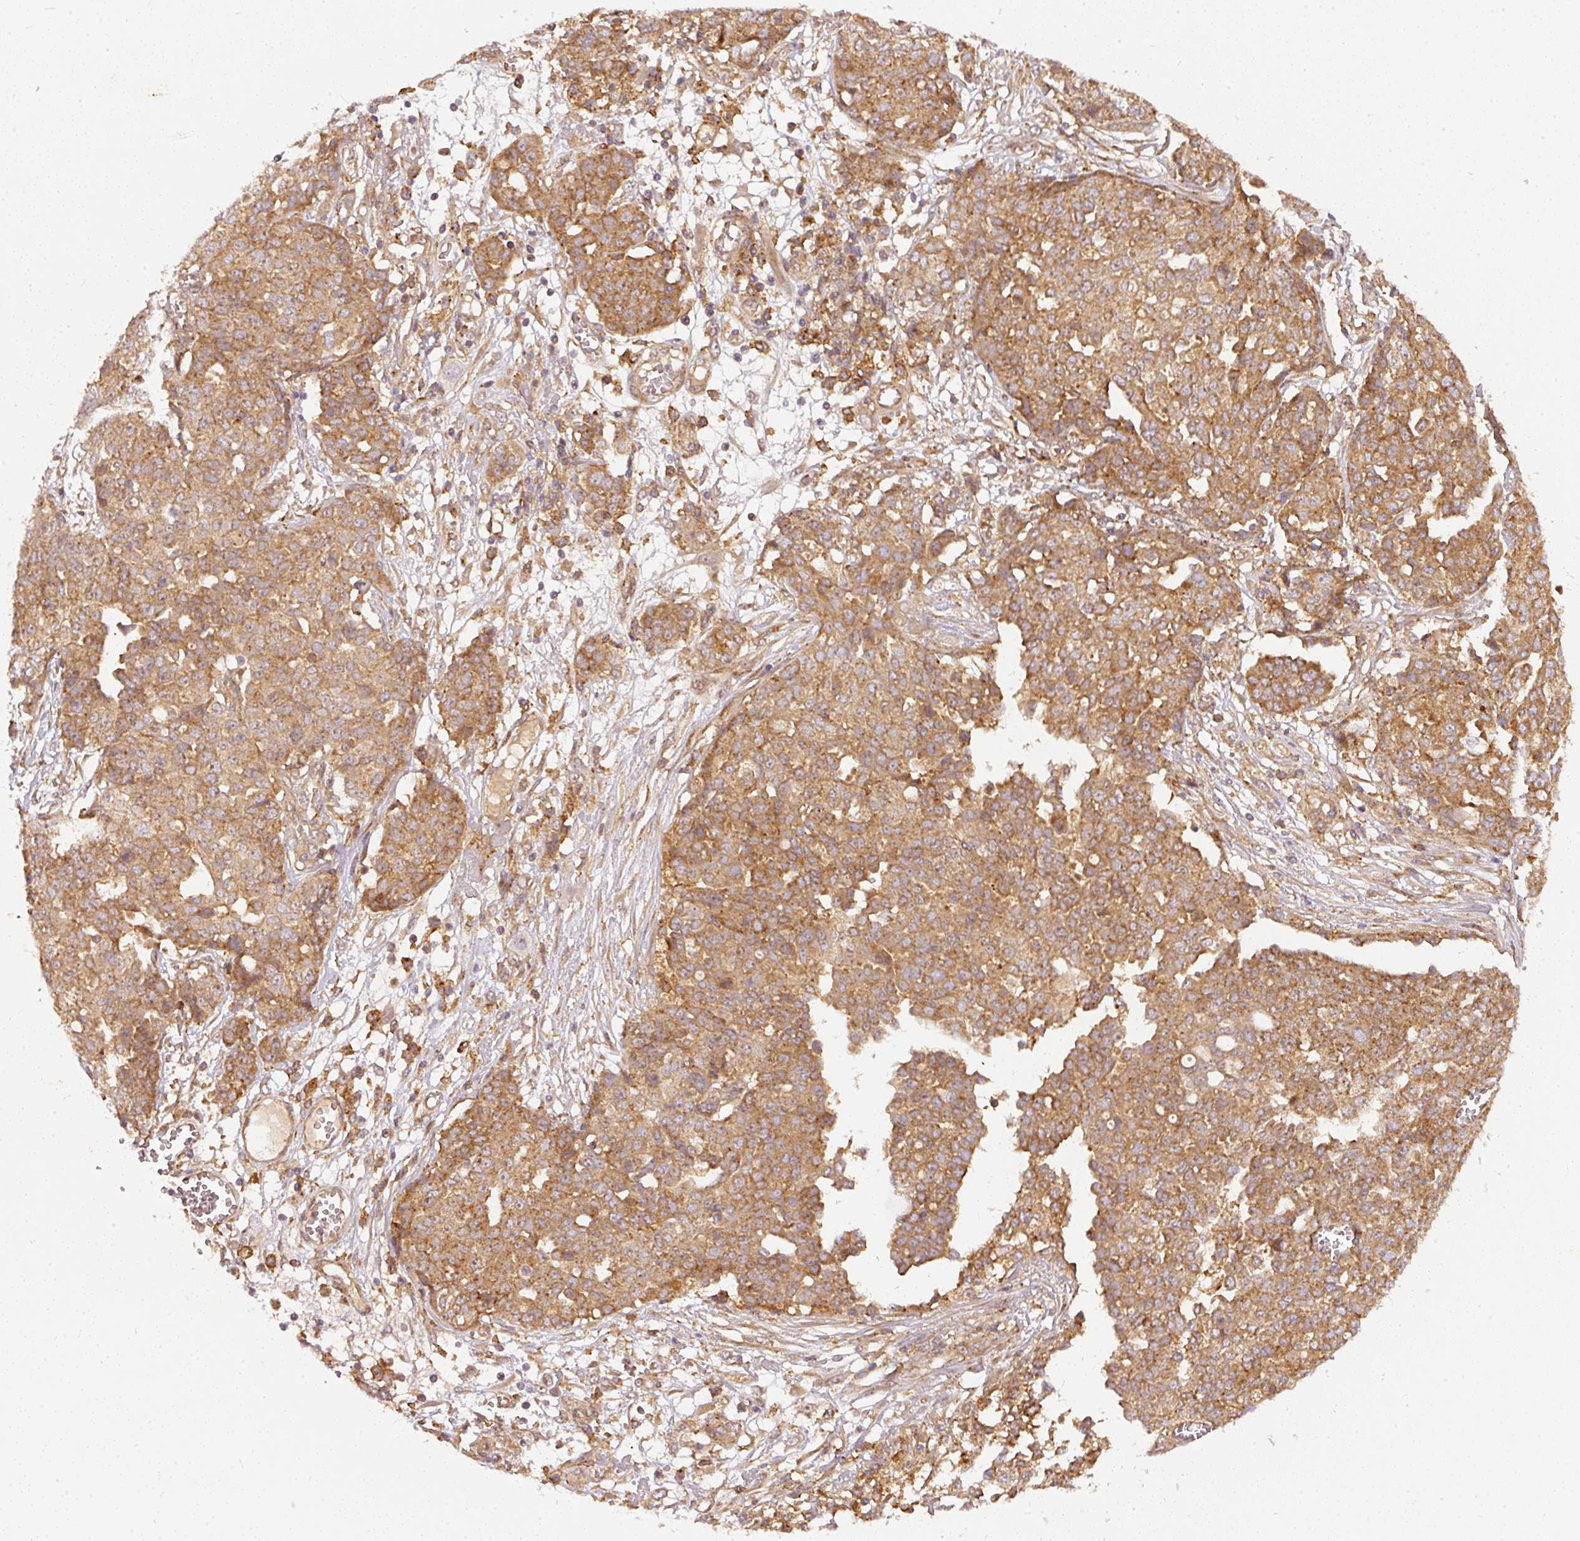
{"staining": {"intensity": "moderate", "quantity": ">75%", "location": "cytoplasmic/membranous"}, "tissue": "ovarian cancer", "cell_type": "Tumor cells", "image_type": "cancer", "snomed": [{"axis": "morphology", "description": "Cystadenocarcinoma, serous, NOS"}, {"axis": "topography", "description": "Soft tissue"}, {"axis": "topography", "description": "Ovary"}], "caption": "High-power microscopy captured an immunohistochemistry (IHC) micrograph of ovarian cancer (serous cystadenocarcinoma), revealing moderate cytoplasmic/membranous expression in approximately >75% of tumor cells.", "gene": "ZNF580", "patient": {"sex": "female", "age": 57}}